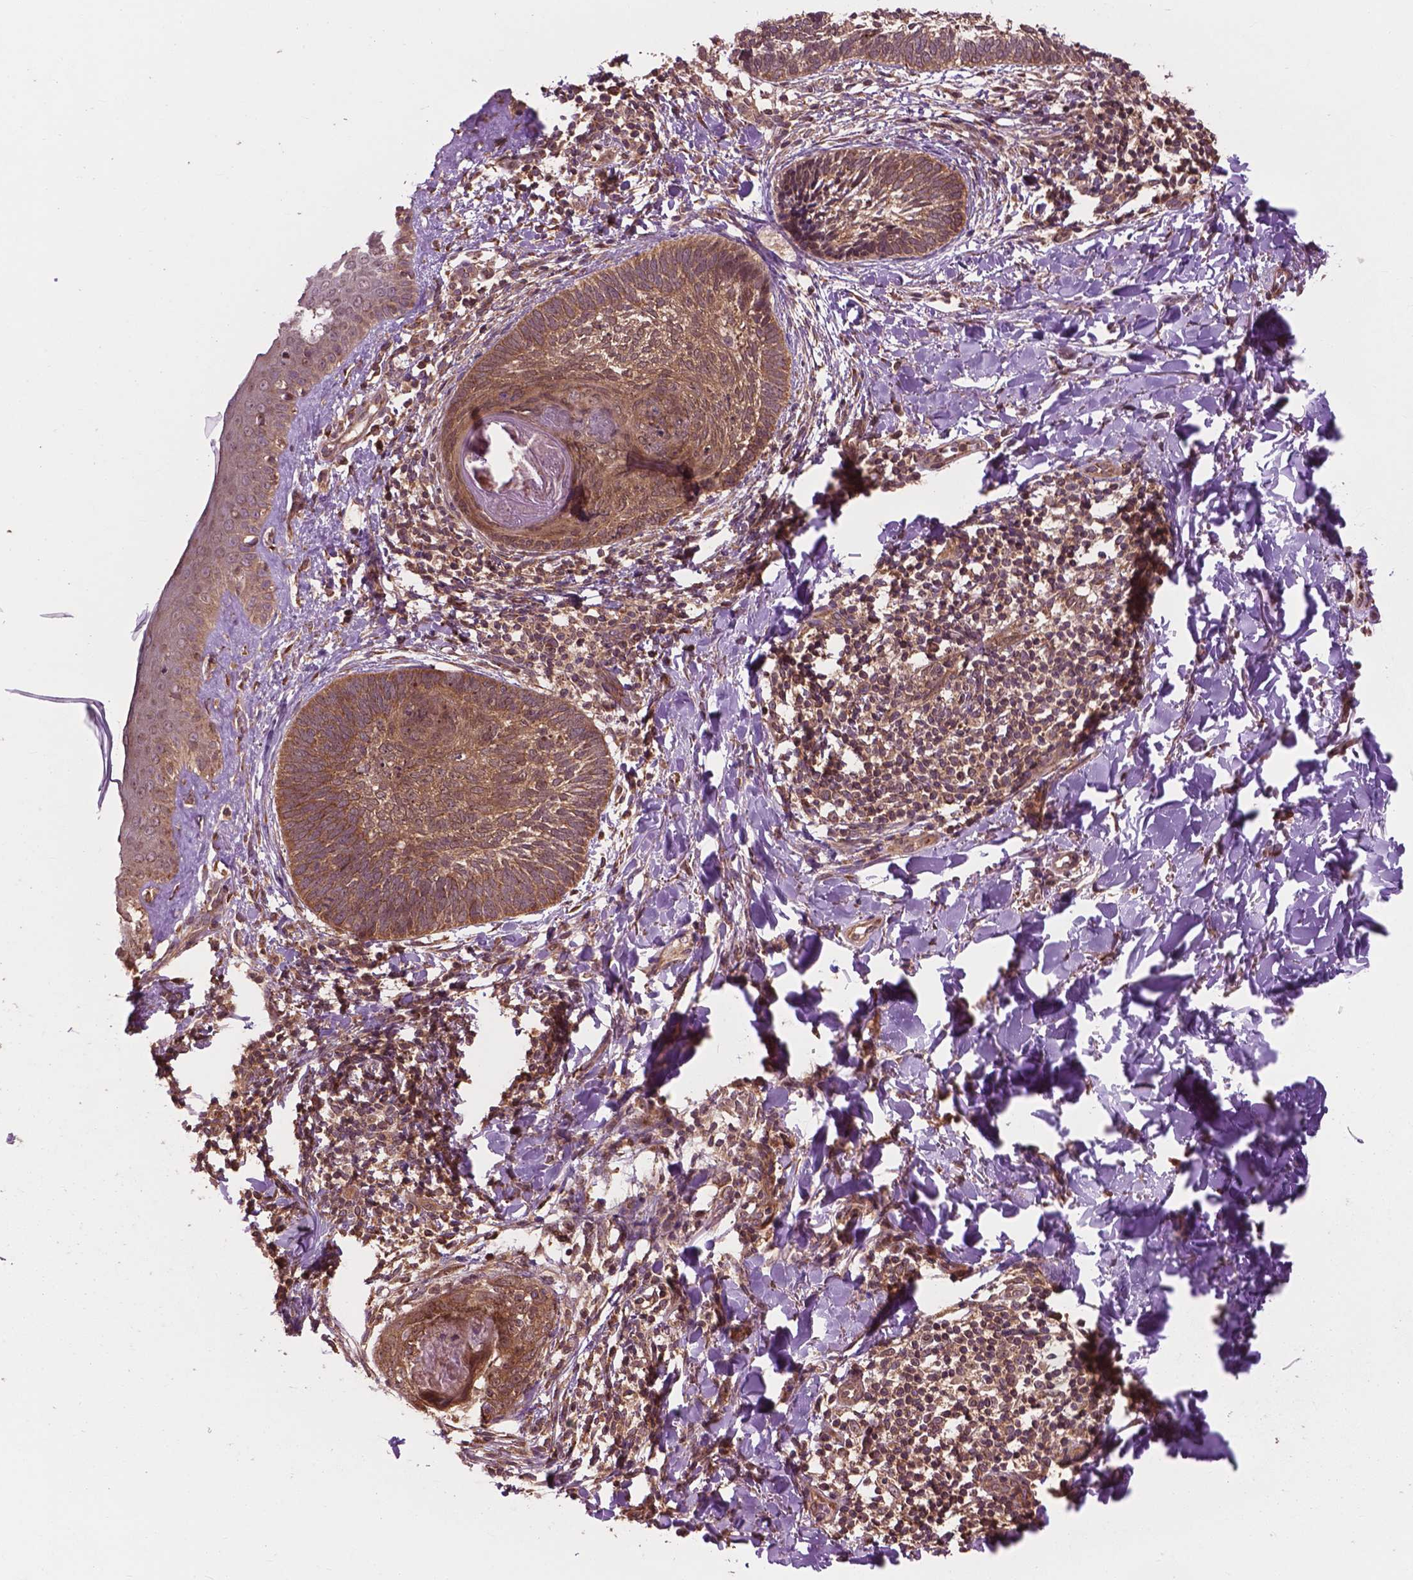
{"staining": {"intensity": "moderate", "quantity": ">75%", "location": "cytoplasmic/membranous"}, "tissue": "skin cancer", "cell_type": "Tumor cells", "image_type": "cancer", "snomed": [{"axis": "morphology", "description": "Normal tissue, NOS"}, {"axis": "morphology", "description": "Basal cell carcinoma"}, {"axis": "topography", "description": "Skin"}], "caption": "The micrograph reveals a brown stain indicating the presence of a protein in the cytoplasmic/membranous of tumor cells in skin cancer (basal cell carcinoma). The staining is performed using DAB brown chromogen to label protein expression. The nuclei are counter-stained blue using hematoxylin.", "gene": "PPP1CB", "patient": {"sex": "male", "age": 46}}